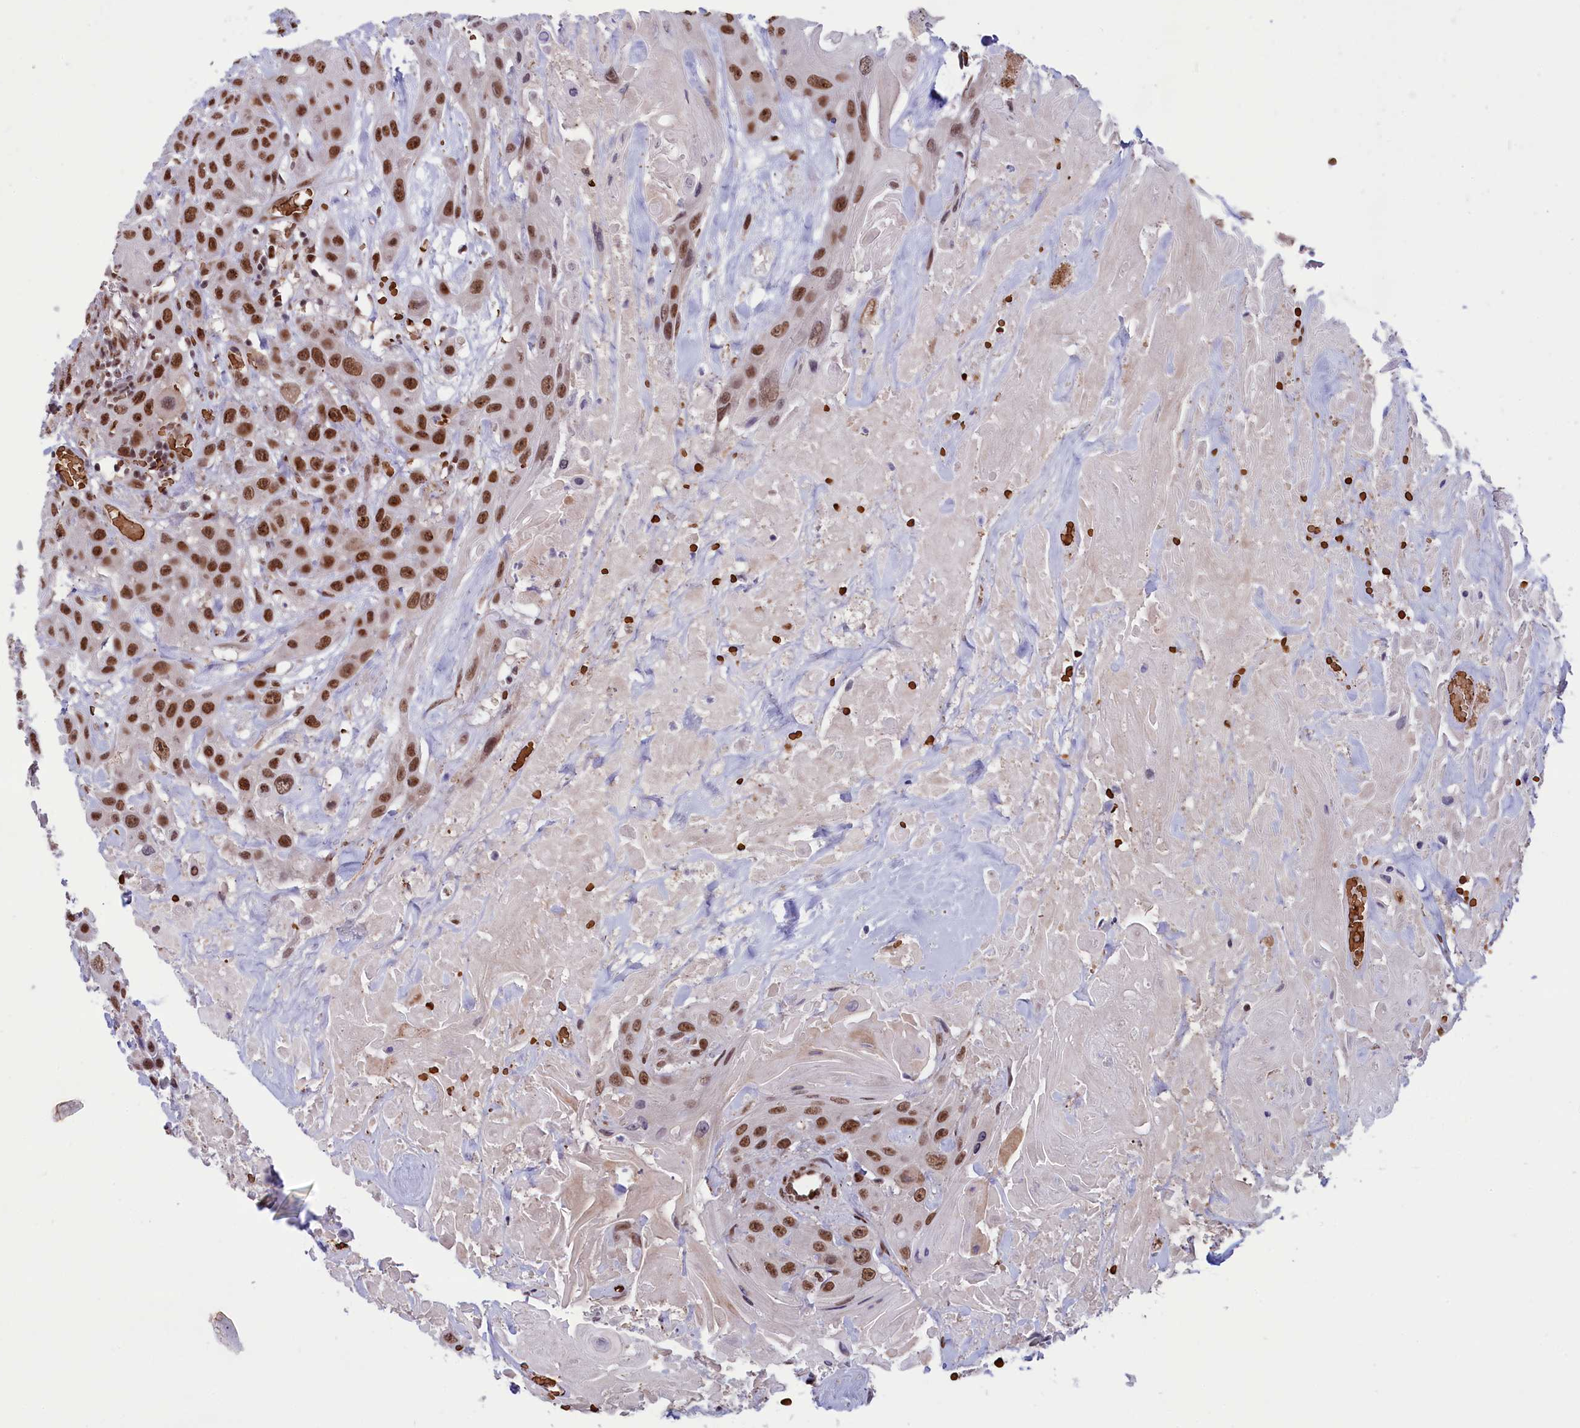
{"staining": {"intensity": "moderate", "quantity": ">75%", "location": "nuclear"}, "tissue": "head and neck cancer", "cell_type": "Tumor cells", "image_type": "cancer", "snomed": [{"axis": "morphology", "description": "Squamous cell carcinoma, NOS"}, {"axis": "topography", "description": "Head-Neck"}], "caption": "Head and neck cancer stained with a brown dye shows moderate nuclear positive staining in approximately >75% of tumor cells.", "gene": "MPHOSPH8", "patient": {"sex": "male", "age": 81}}